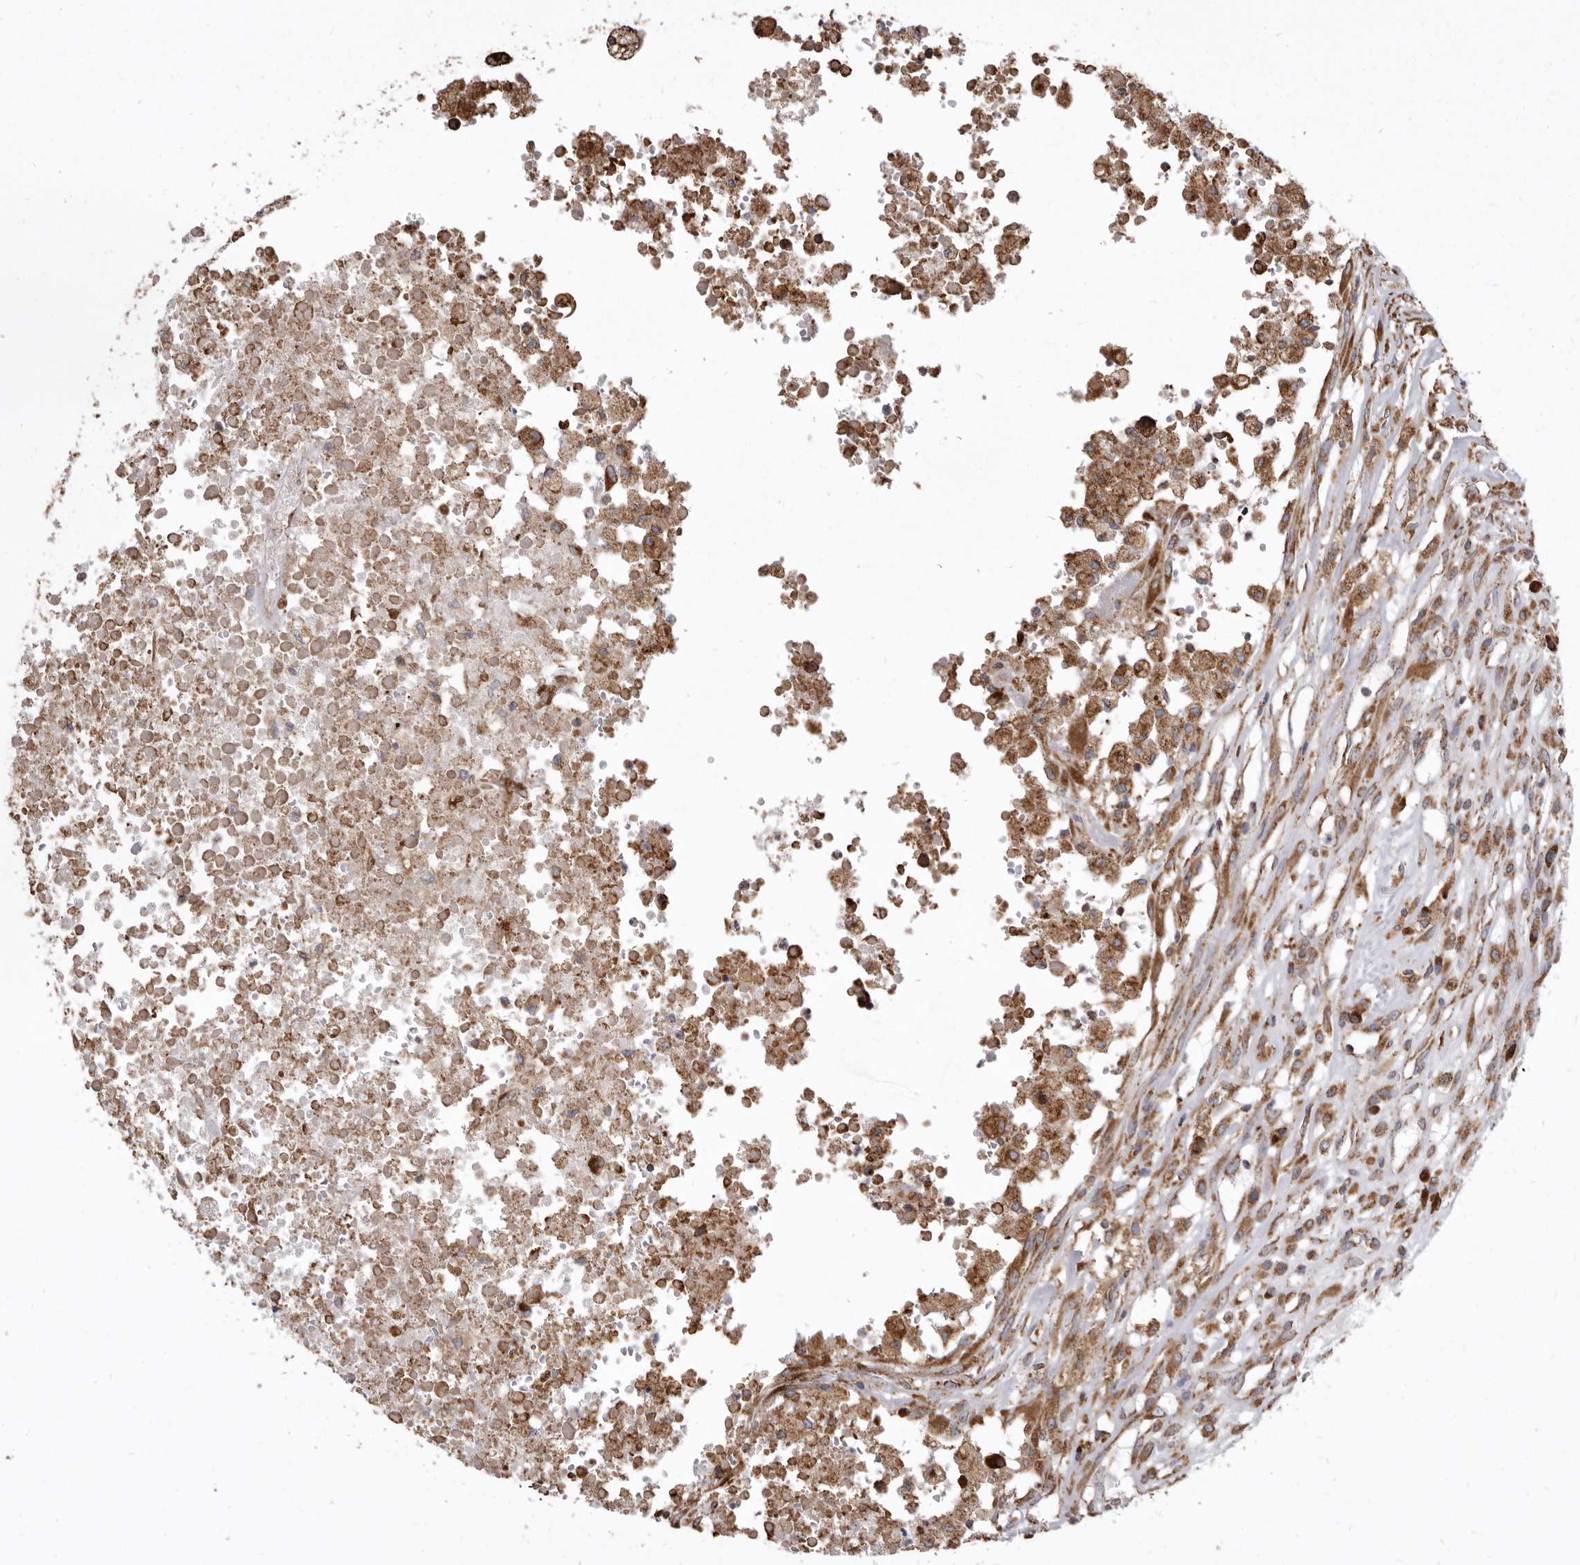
{"staining": {"intensity": "moderate", "quantity": ">75%", "location": "cytoplasmic/membranous"}, "tissue": "head and neck cancer", "cell_type": "Tumor cells", "image_type": "cancer", "snomed": [{"axis": "morphology", "description": "Squamous cell carcinoma, NOS"}, {"axis": "topography", "description": "Head-Neck"}], "caption": "Immunohistochemistry (IHC) image of human squamous cell carcinoma (head and neck) stained for a protein (brown), which exhibits medium levels of moderate cytoplasmic/membranous staining in approximately >75% of tumor cells.", "gene": "CDK5RAP3", "patient": {"sex": "male", "age": 66}}